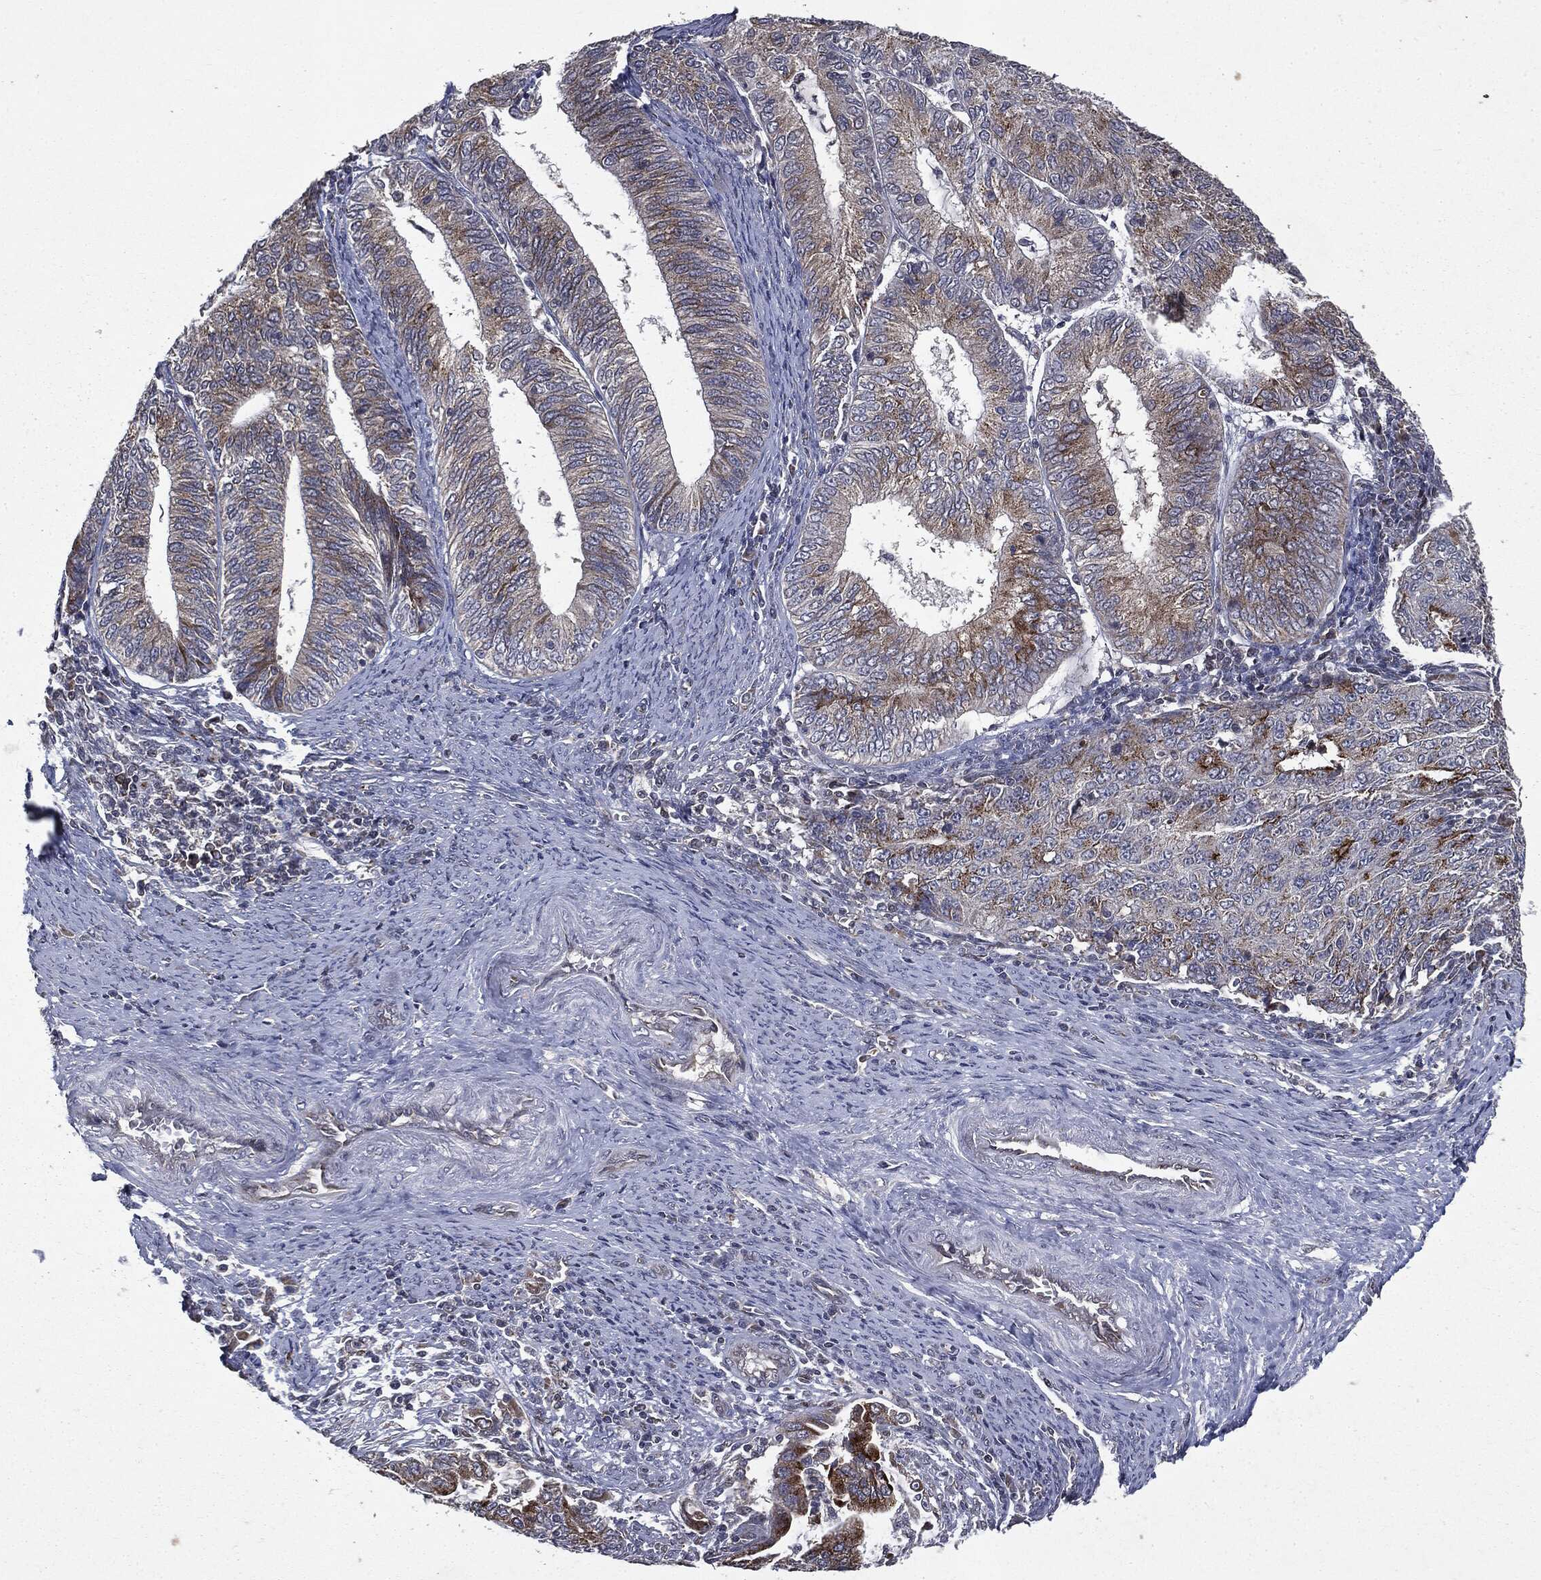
{"staining": {"intensity": "moderate", "quantity": "25%-75%", "location": "cytoplasmic/membranous"}, "tissue": "endometrial cancer", "cell_type": "Tumor cells", "image_type": "cancer", "snomed": [{"axis": "morphology", "description": "Adenocarcinoma, NOS"}, {"axis": "topography", "description": "Endometrium"}], "caption": "A high-resolution micrograph shows IHC staining of adenocarcinoma (endometrial), which shows moderate cytoplasmic/membranous positivity in about 25%-75% of tumor cells.", "gene": "PLPPR2", "patient": {"sex": "female", "age": 82}}